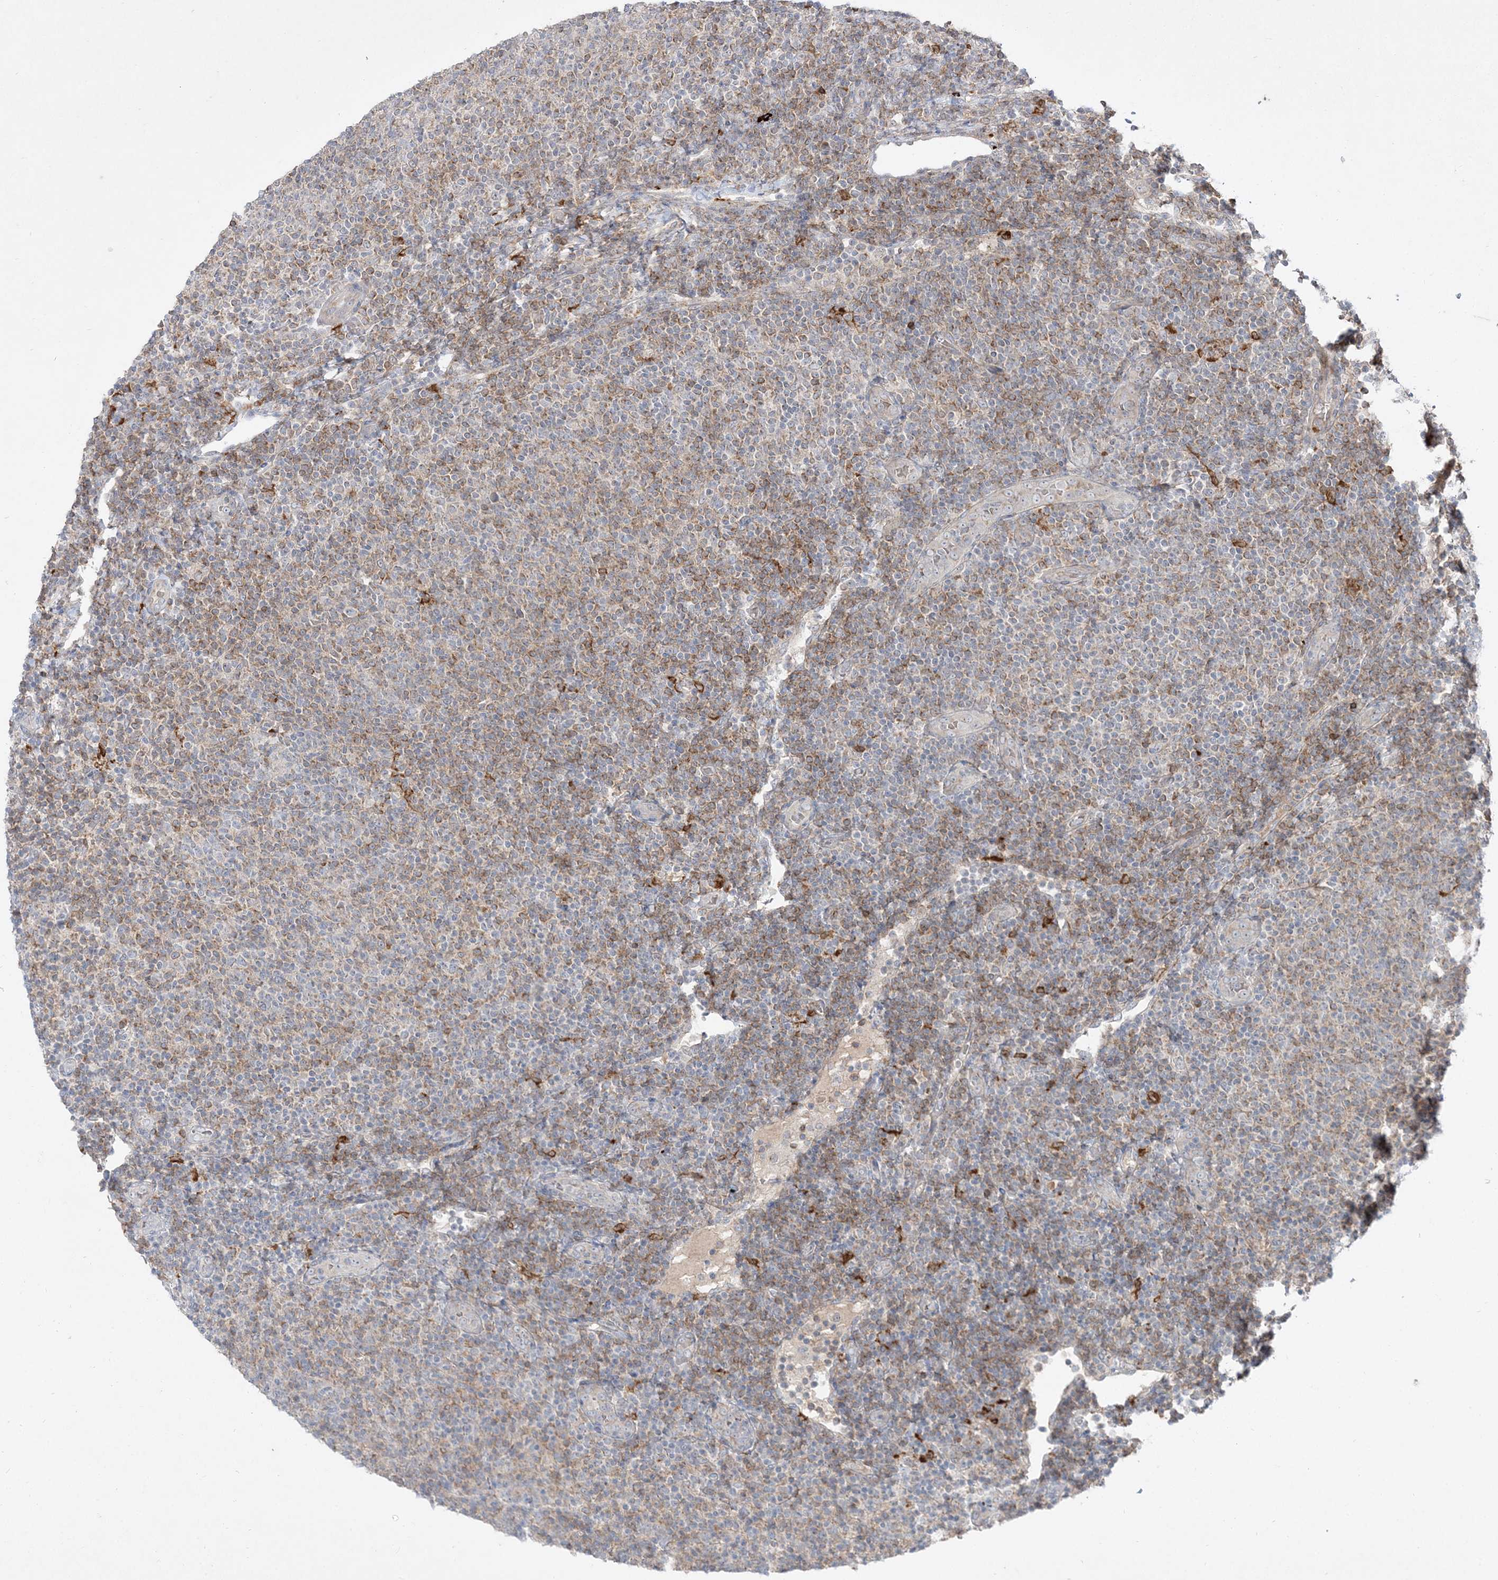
{"staining": {"intensity": "weak", "quantity": "25%-75%", "location": "cytoplasmic/membranous"}, "tissue": "lymphoma", "cell_type": "Tumor cells", "image_type": "cancer", "snomed": [{"axis": "morphology", "description": "Malignant lymphoma, non-Hodgkin's type, Low grade"}, {"axis": "topography", "description": "Lymph node"}], "caption": "Low-grade malignant lymphoma, non-Hodgkin's type stained with immunohistochemistry (IHC) shows weak cytoplasmic/membranous expression in about 25%-75% of tumor cells.", "gene": "CLNK", "patient": {"sex": "male", "age": 66}}